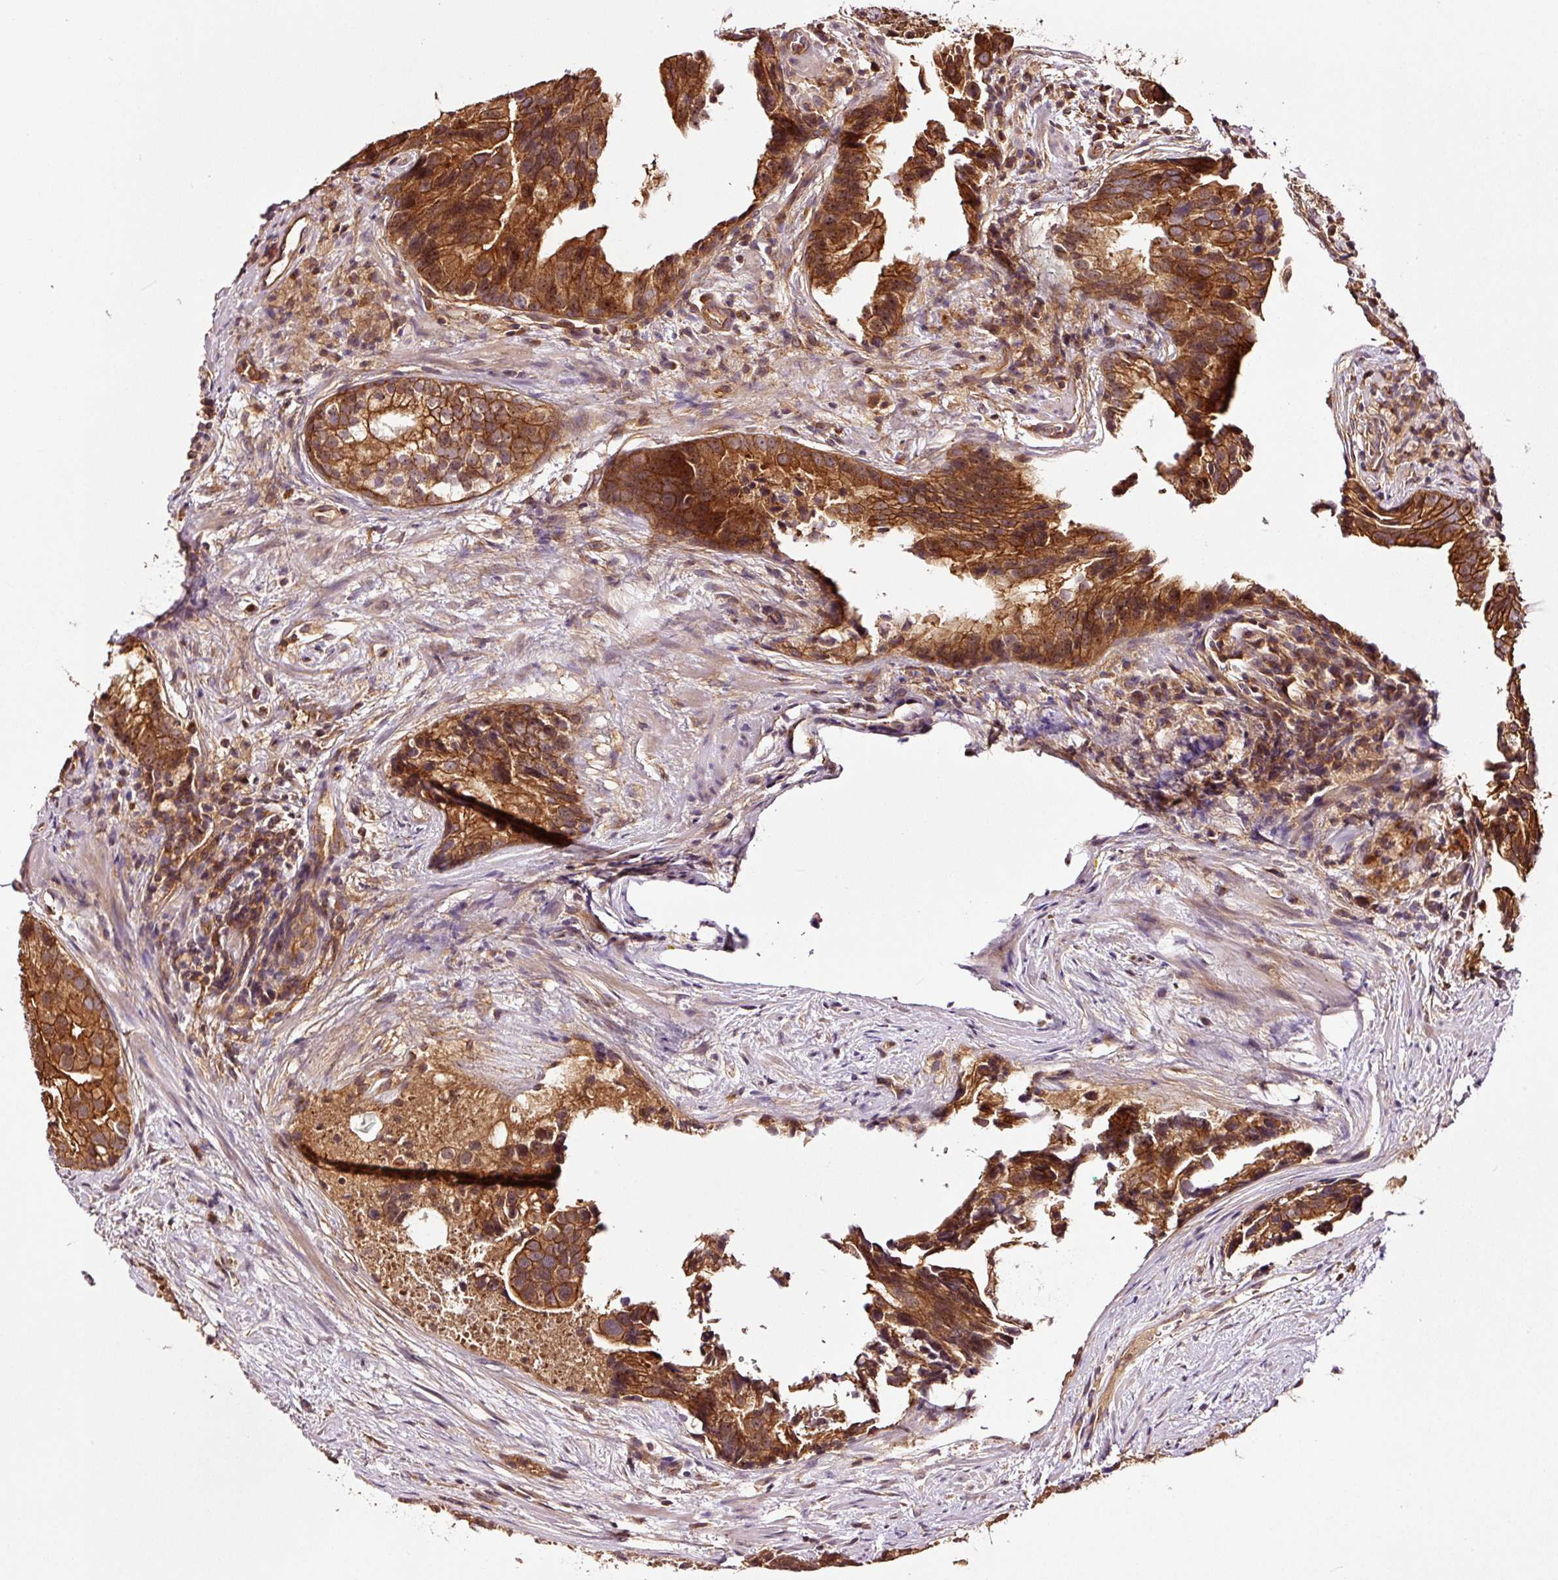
{"staining": {"intensity": "moderate", "quantity": ">75%", "location": "cytoplasmic/membranous"}, "tissue": "prostate cancer", "cell_type": "Tumor cells", "image_type": "cancer", "snomed": [{"axis": "morphology", "description": "Adenocarcinoma, High grade"}, {"axis": "topography", "description": "Prostate"}], "caption": "Prostate high-grade adenocarcinoma was stained to show a protein in brown. There is medium levels of moderate cytoplasmic/membranous staining in approximately >75% of tumor cells.", "gene": "METAP1", "patient": {"sex": "male", "age": 62}}